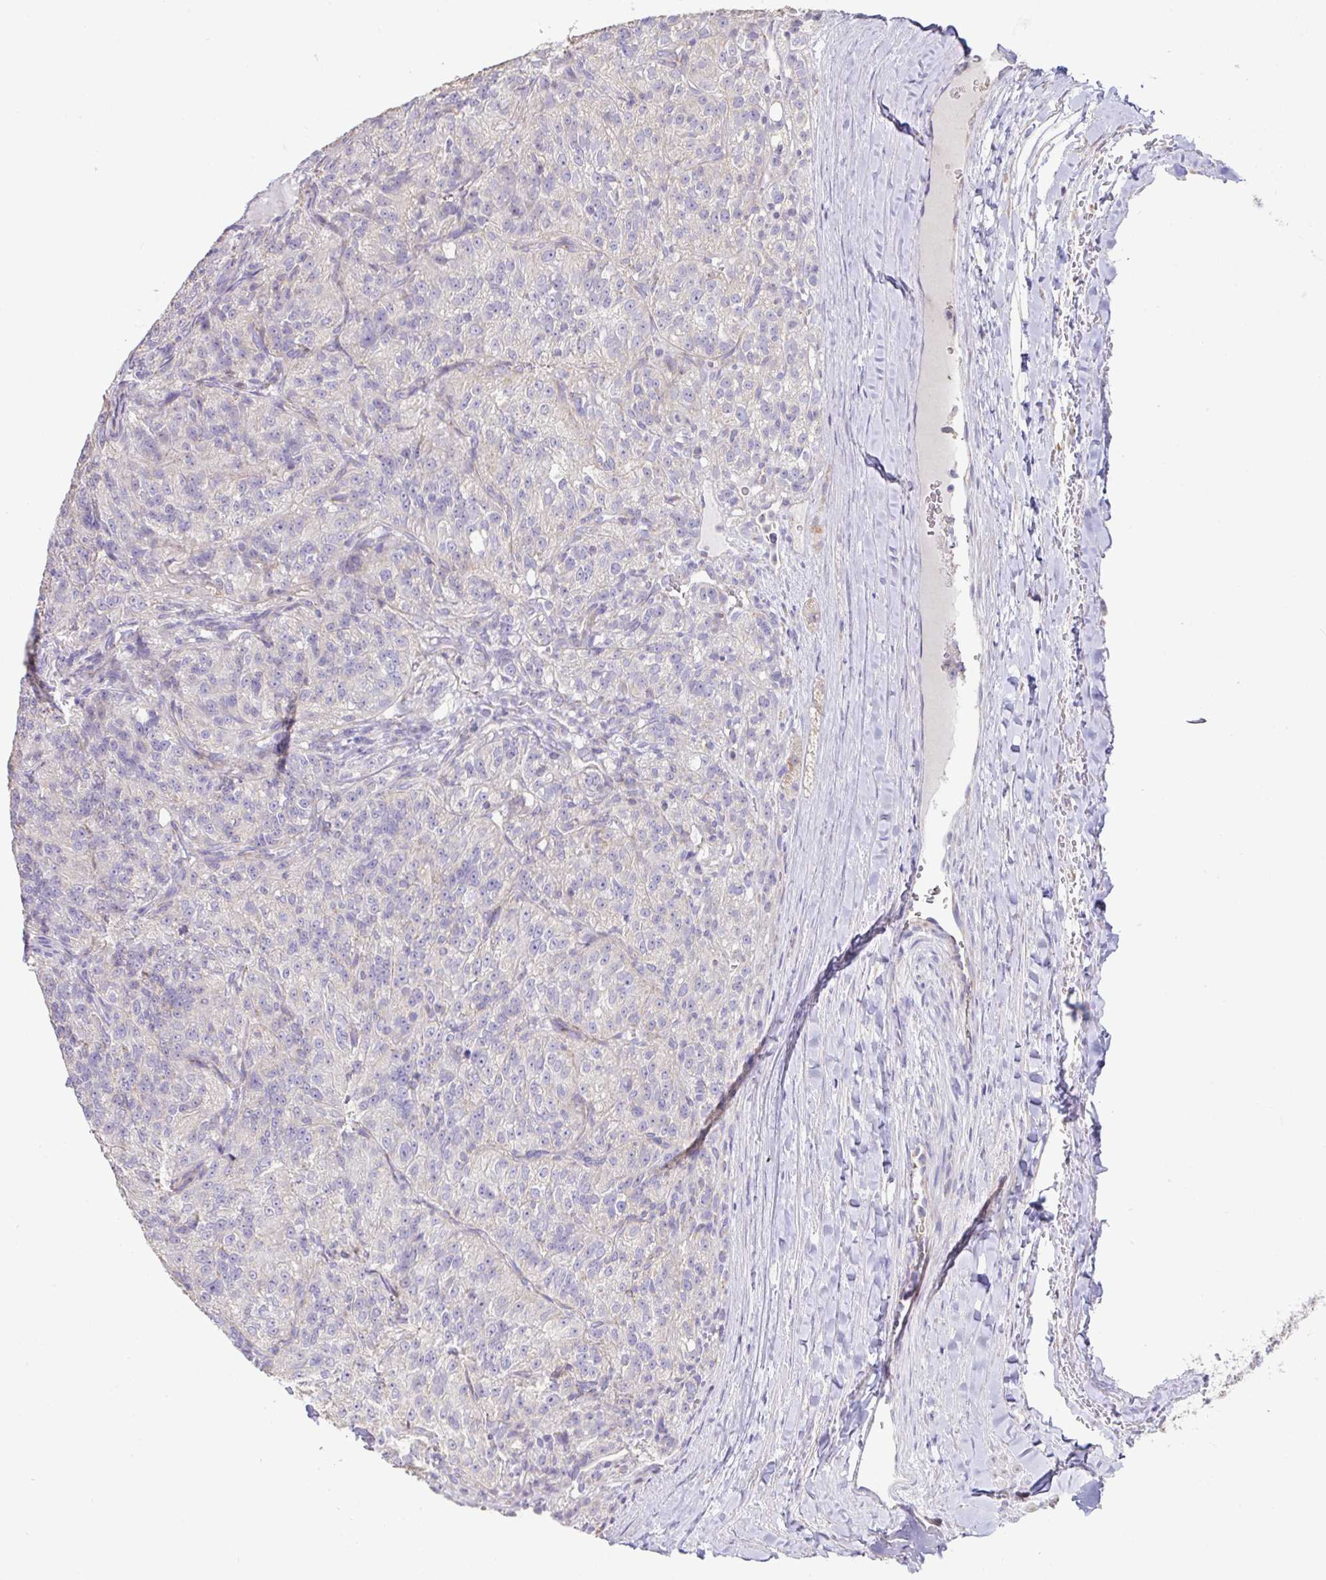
{"staining": {"intensity": "negative", "quantity": "none", "location": "none"}, "tissue": "renal cancer", "cell_type": "Tumor cells", "image_type": "cancer", "snomed": [{"axis": "morphology", "description": "Adenocarcinoma, NOS"}, {"axis": "topography", "description": "Kidney"}], "caption": "A micrograph of renal cancer stained for a protein reveals no brown staining in tumor cells.", "gene": "DOK7", "patient": {"sex": "female", "age": 63}}